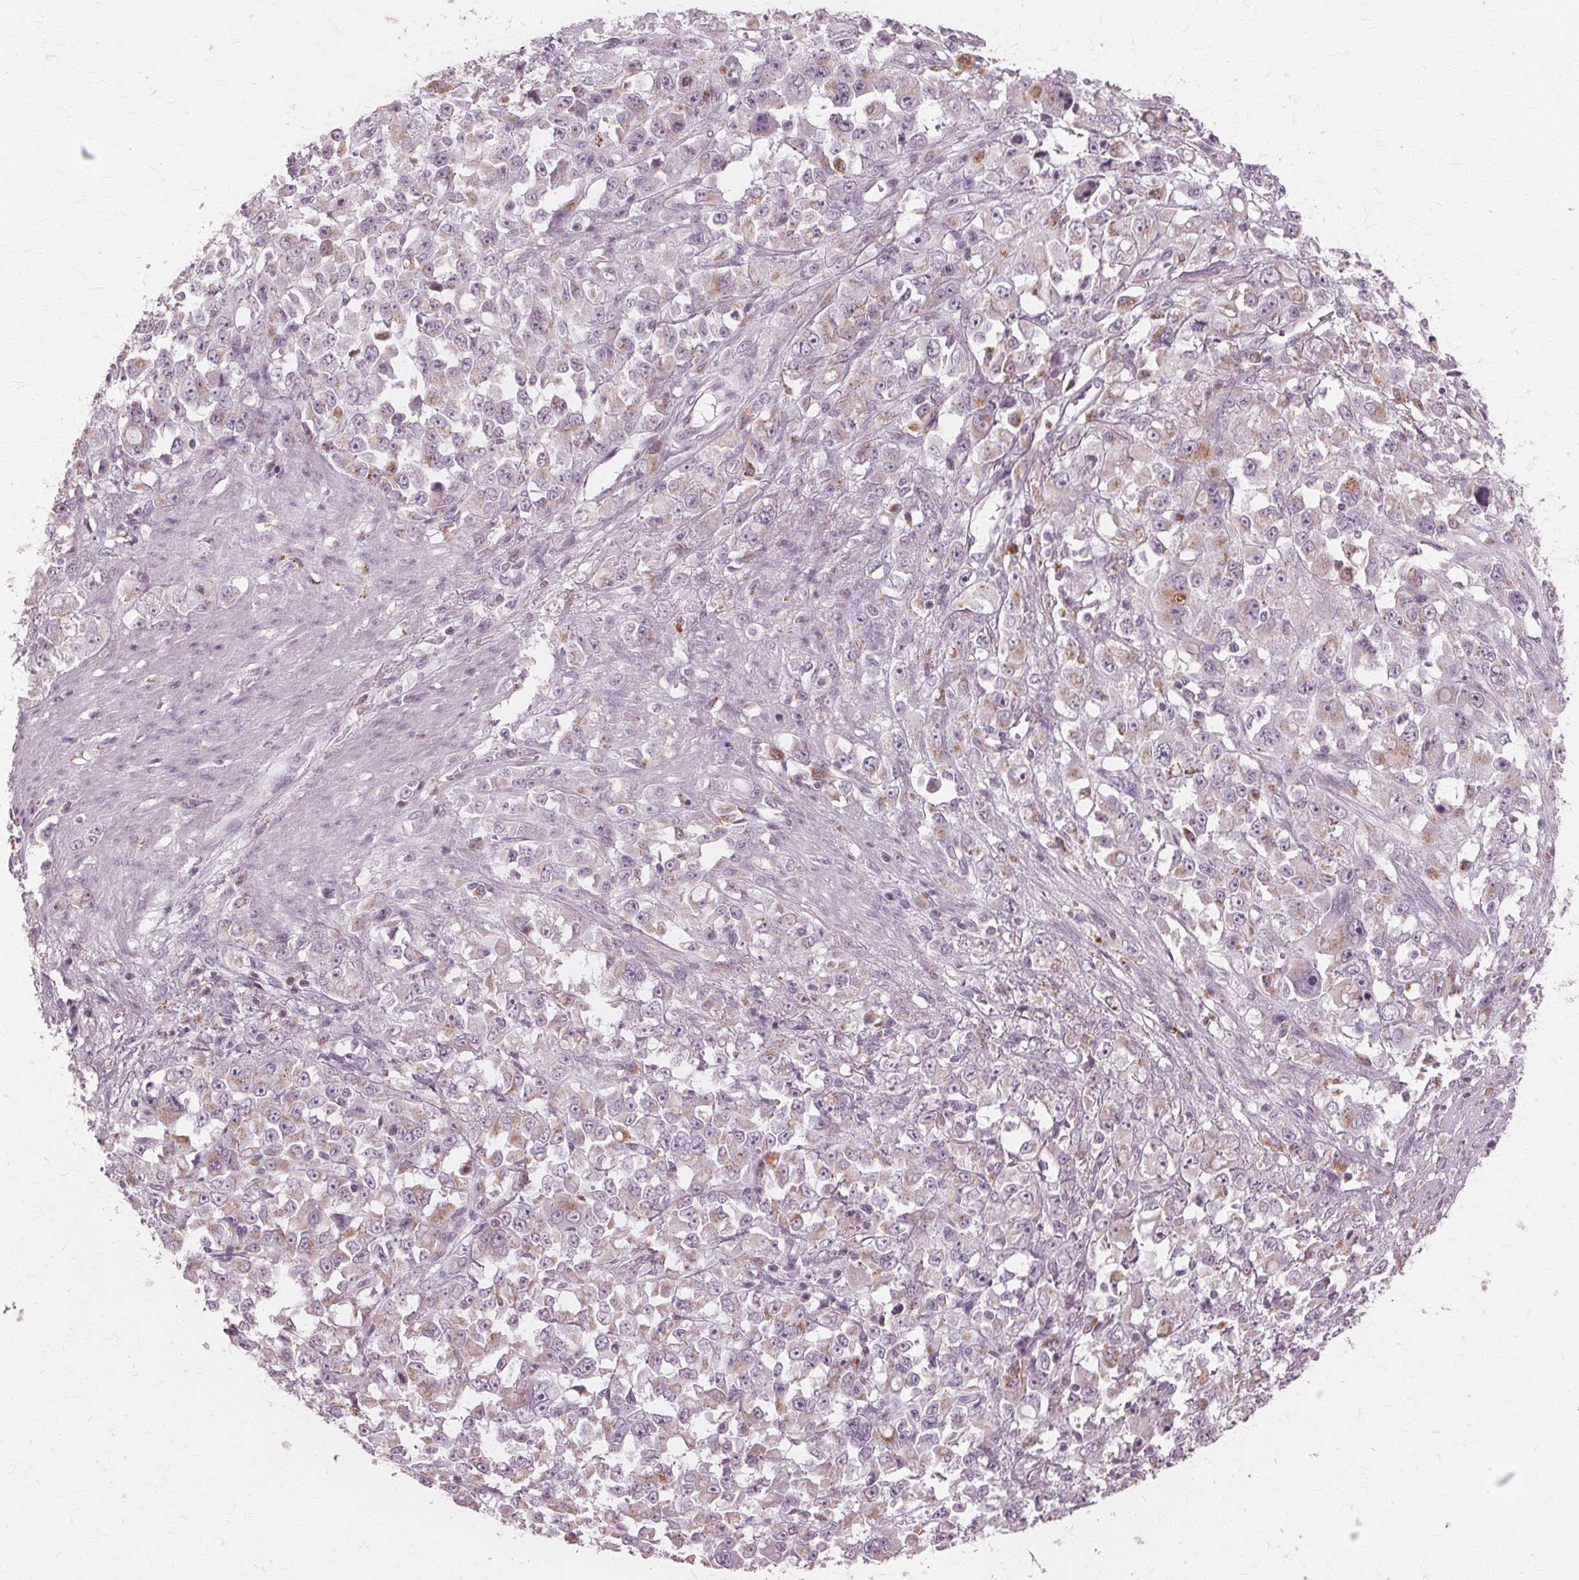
{"staining": {"intensity": "weak", "quantity": "25%-75%", "location": "cytoplasmic/membranous"}, "tissue": "stomach cancer", "cell_type": "Tumor cells", "image_type": "cancer", "snomed": [{"axis": "morphology", "description": "Adenocarcinoma, NOS"}, {"axis": "topography", "description": "Stomach"}], "caption": "About 25%-75% of tumor cells in human adenocarcinoma (stomach) reveal weak cytoplasmic/membranous protein staining as visualized by brown immunohistochemical staining.", "gene": "DNASE2", "patient": {"sex": "female", "age": 76}}